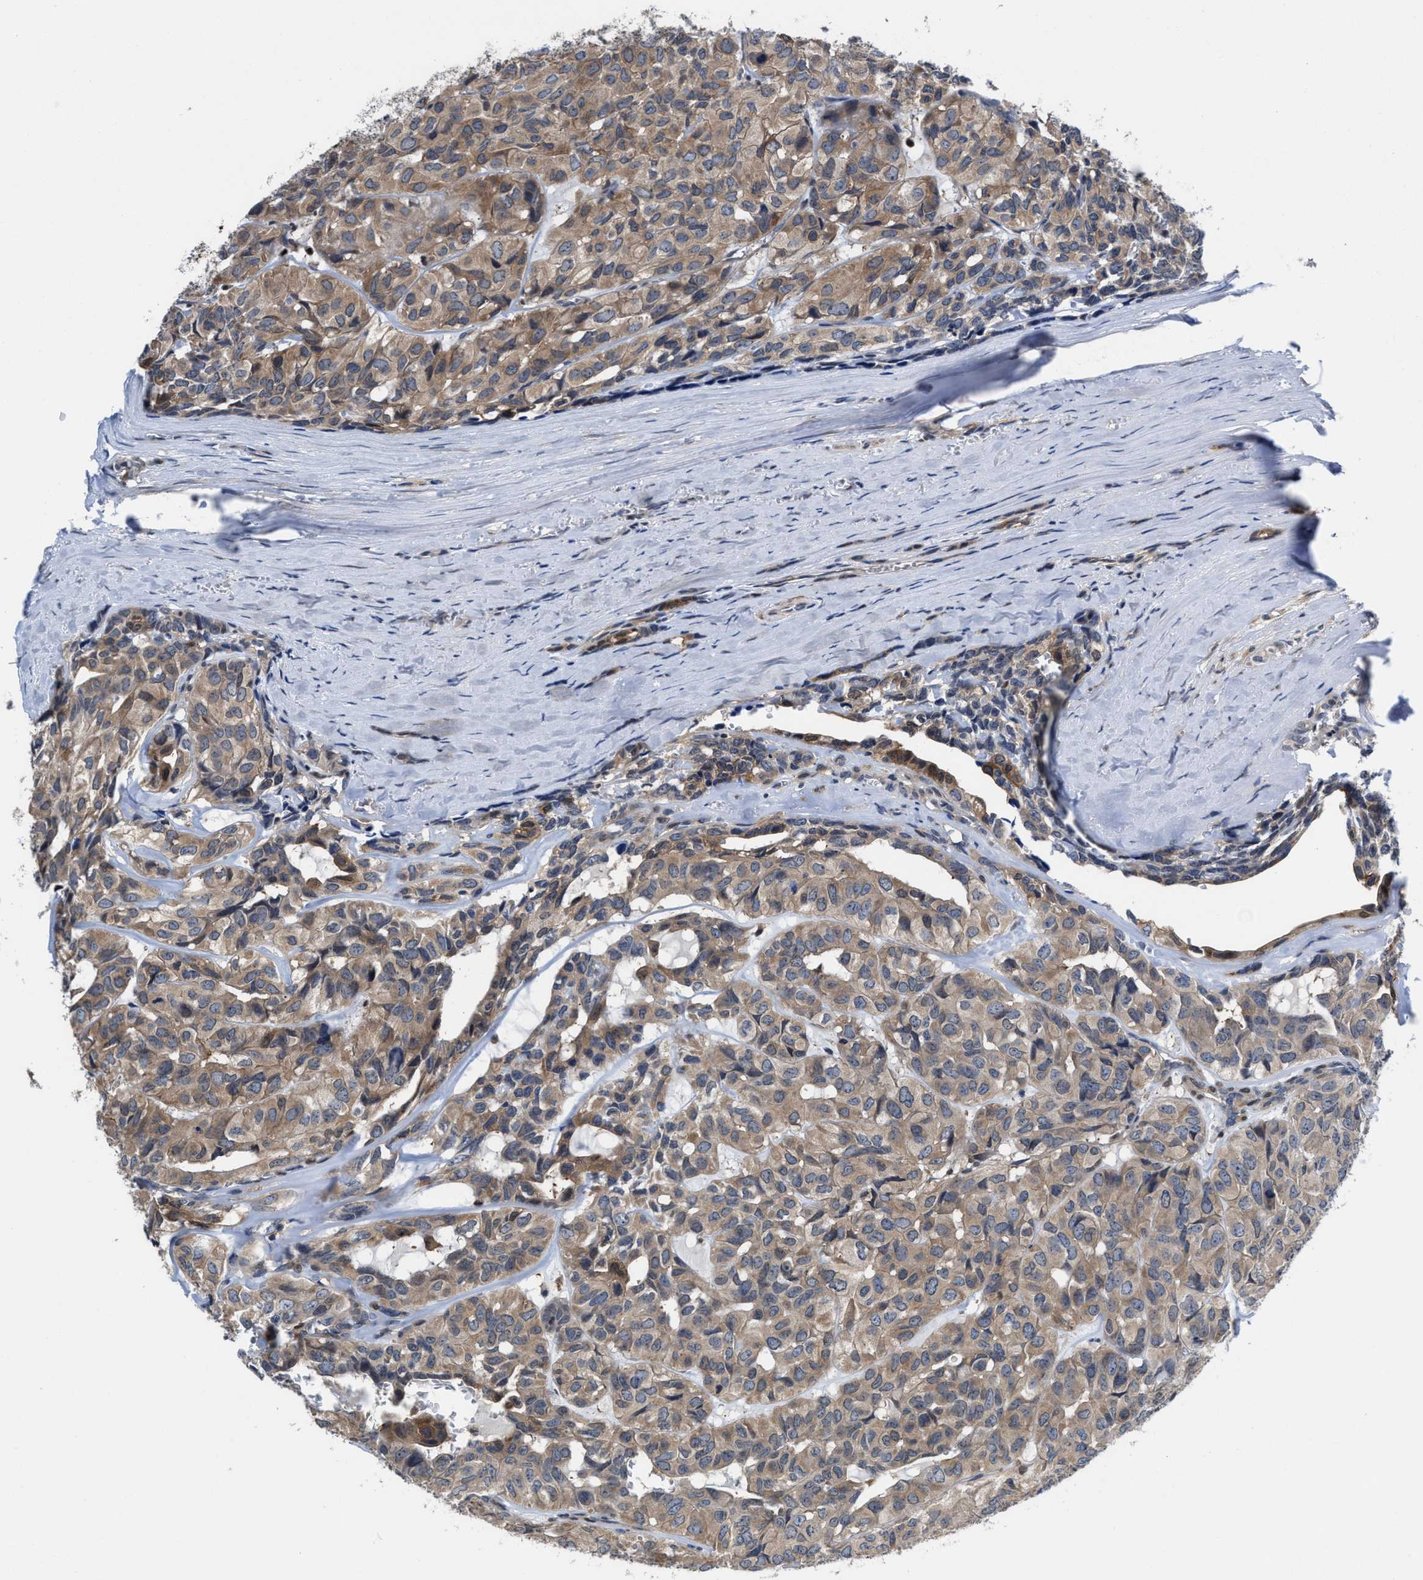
{"staining": {"intensity": "moderate", "quantity": ">75%", "location": "cytoplasmic/membranous"}, "tissue": "head and neck cancer", "cell_type": "Tumor cells", "image_type": "cancer", "snomed": [{"axis": "morphology", "description": "Adenocarcinoma, NOS"}, {"axis": "topography", "description": "Salivary gland, NOS"}, {"axis": "topography", "description": "Head-Neck"}], "caption": "A brown stain shows moderate cytoplasmic/membranous positivity of a protein in adenocarcinoma (head and neck) tumor cells. The protein is stained brown, and the nuclei are stained in blue (DAB IHC with brightfield microscopy, high magnification).", "gene": "KIF12", "patient": {"sex": "female", "age": 76}}